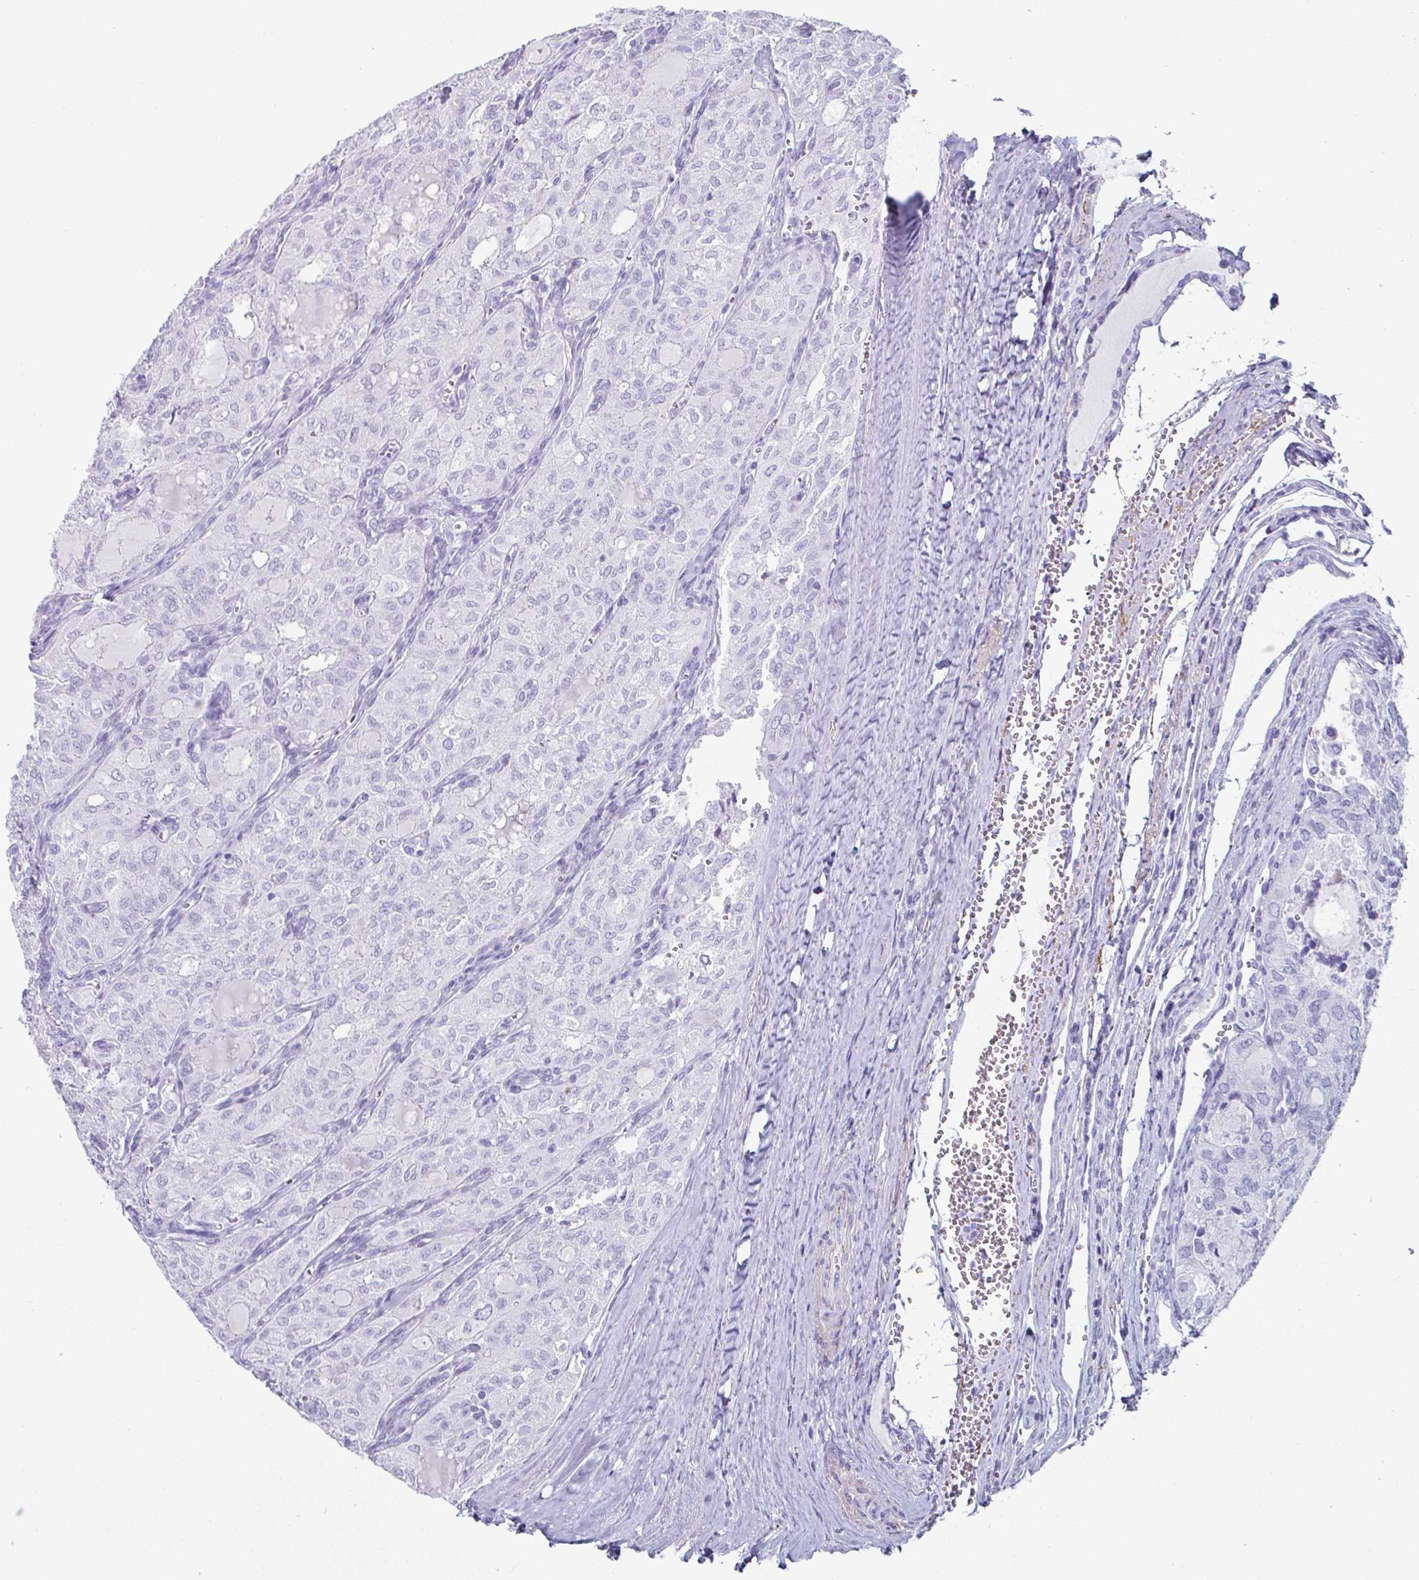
{"staining": {"intensity": "negative", "quantity": "none", "location": "none"}, "tissue": "thyroid cancer", "cell_type": "Tumor cells", "image_type": "cancer", "snomed": [{"axis": "morphology", "description": "Follicular adenoma carcinoma, NOS"}, {"axis": "topography", "description": "Thyroid gland"}], "caption": "A high-resolution photomicrograph shows IHC staining of follicular adenoma carcinoma (thyroid), which shows no significant staining in tumor cells.", "gene": "CREG2", "patient": {"sex": "male", "age": 75}}